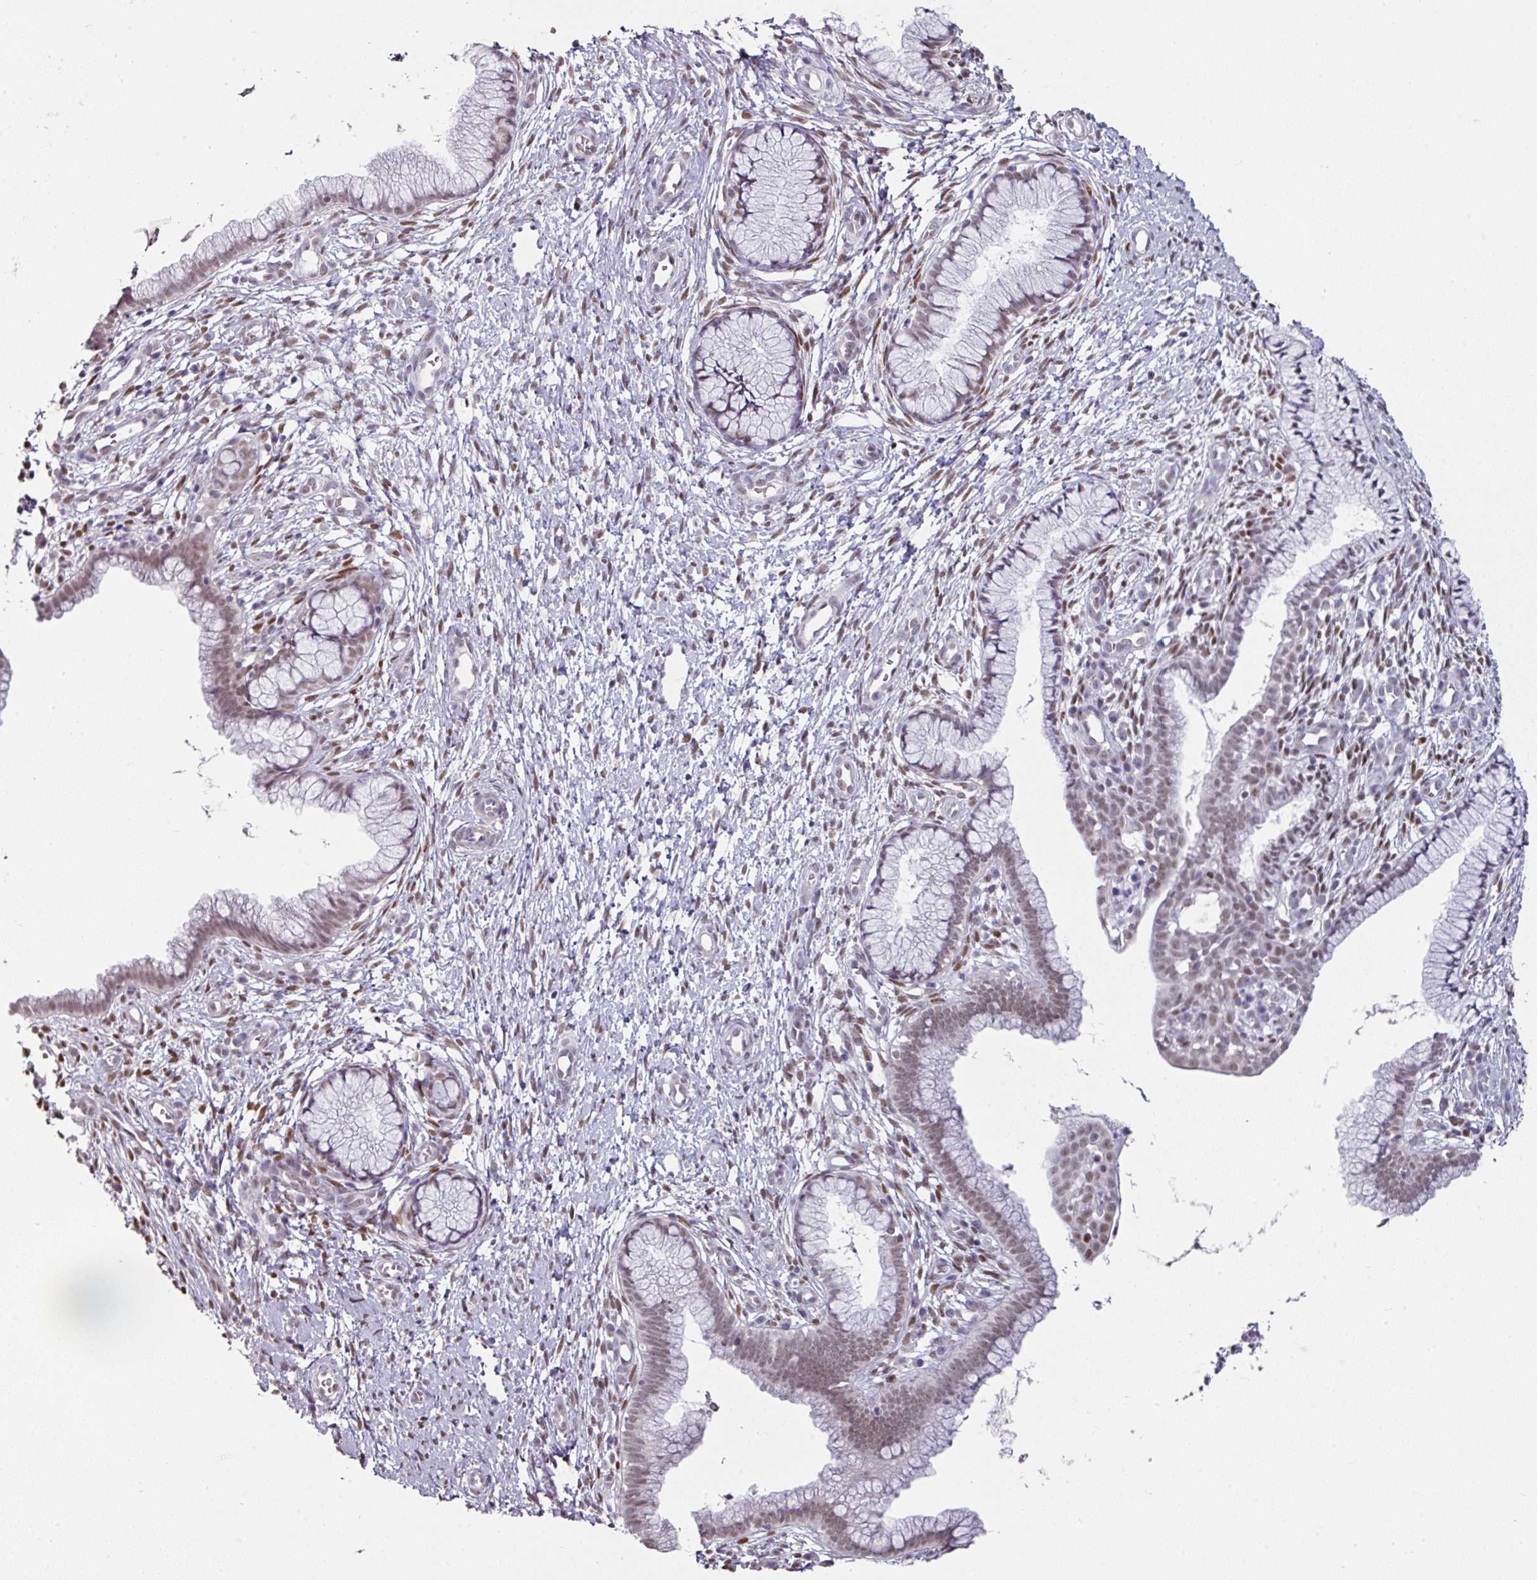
{"staining": {"intensity": "moderate", "quantity": ">75%", "location": "nuclear"}, "tissue": "cervix", "cell_type": "Glandular cells", "image_type": "normal", "snomed": [{"axis": "morphology", "description": "Normal tissue, NOS"}, {"axis": "topography", "description": "Cervix"}], "caption": "Protein expression analysis of benign cervix shows moderate nuclear staining in approximately >75% of glandular cells.", "gene": "ELK1", "patient": {"sex": "female", "age": 36}}